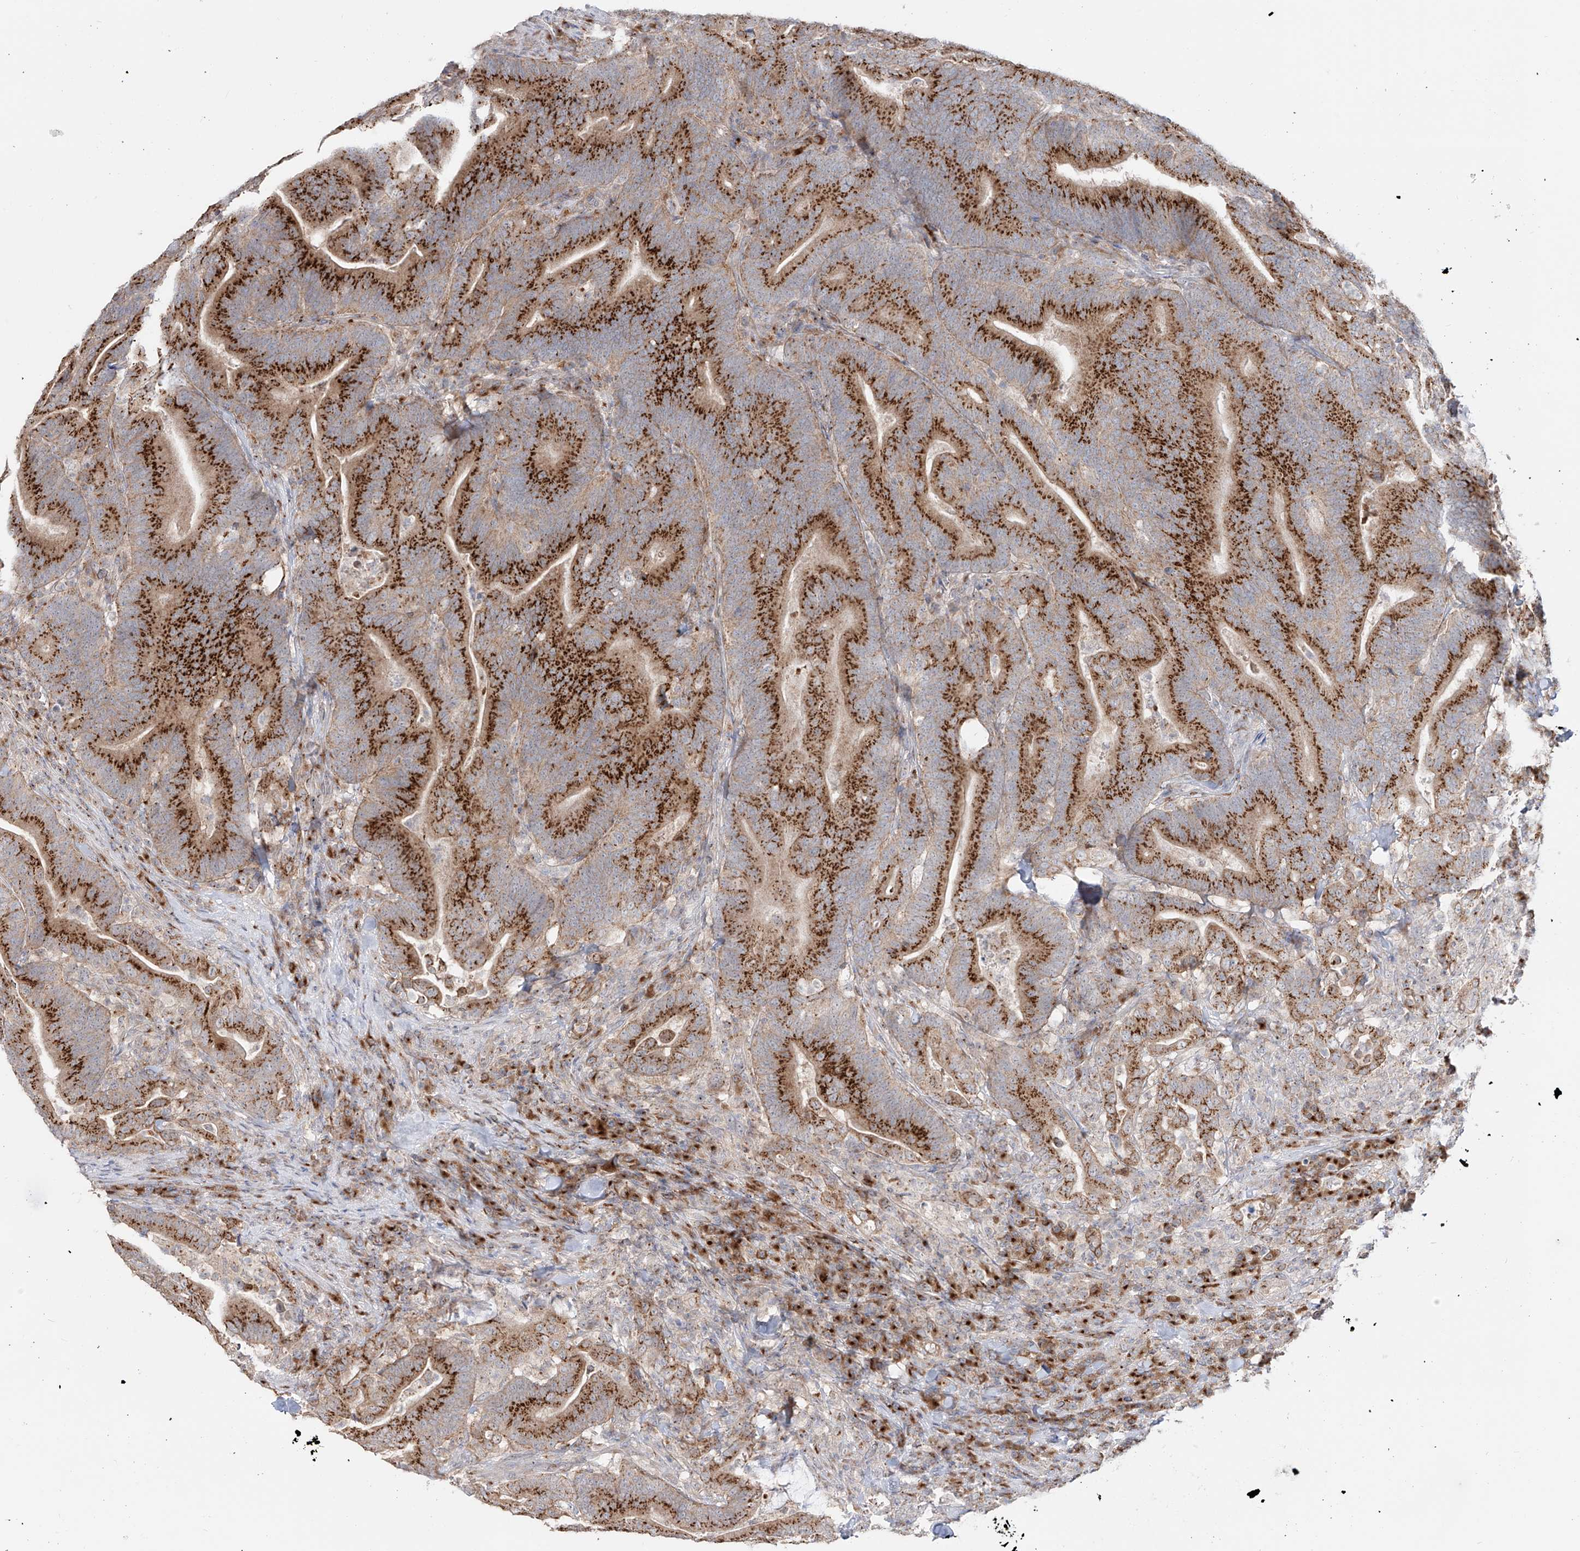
{"staining": {"intensity": "strong", "quantity": ">75%", "location": "cytoplasmic/membranous"}, "tissue": "colorectal cancer", "cell_type": "Tumor cells", "image_type": "cancer", "snomed": [{"axis": "morphology", "description": "Adenocarcinoma, NOS"}, {"axis": "topography", "description": "Colon"}], "caption": "Immunohistochemical staining of human colorectal cancer reveals strong cytoplasmic/membranous protein expression in about >75% of tumor cells. (IHC, brightfield microscopy, high magnification).", "gene": "BSDC1", "patient": {"sex": "female", "age": 66}}